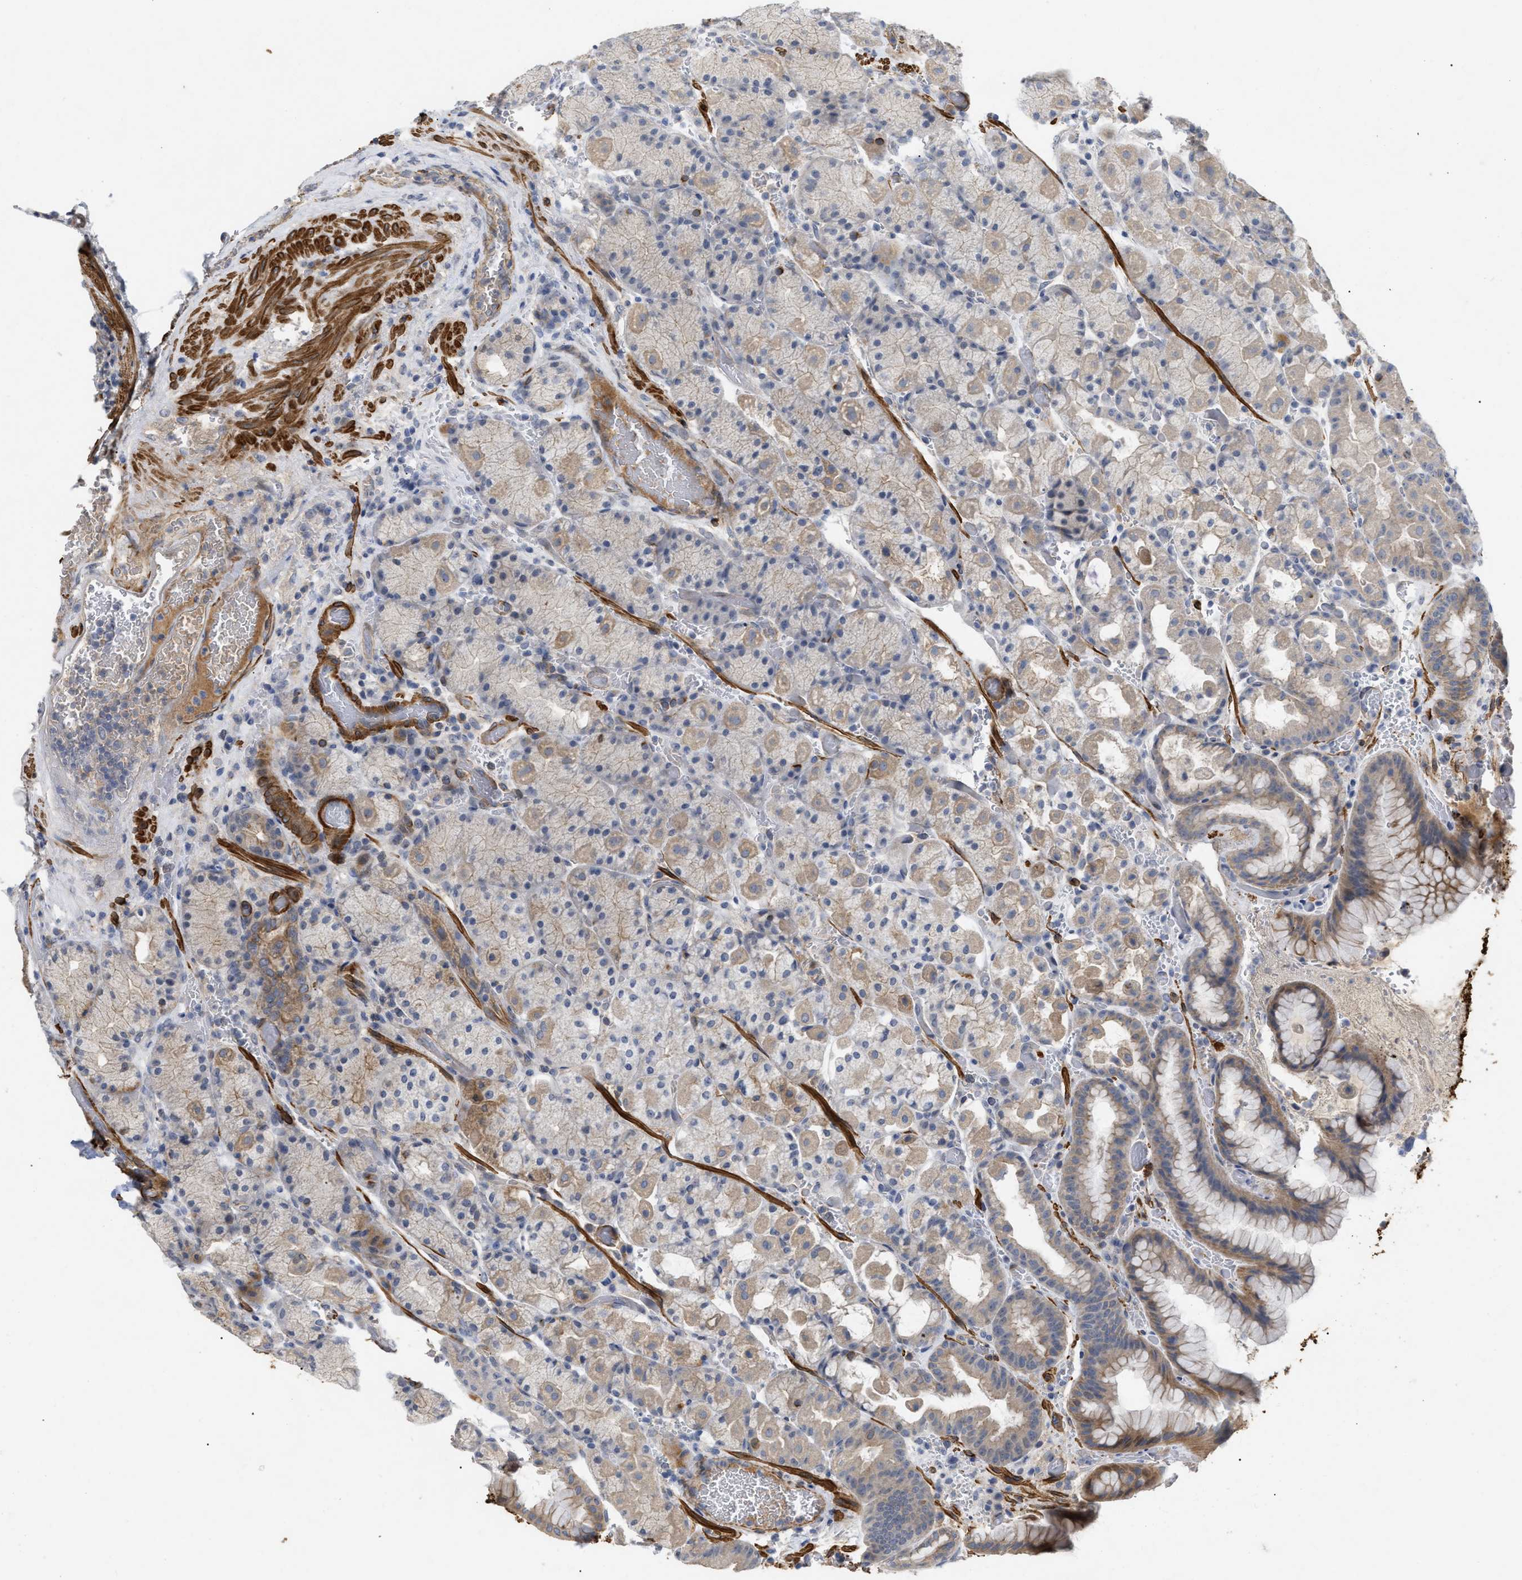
{"staining": {"intensity": "weak", "quantity": "25%-75%", "location": "cytoplasmic/membranous"}, "tissue": "stomach", "cell_type": "Glandular cells", "image_type": "normal", "snomed": [{"axis": "morphology", "description": "Normal tissue, NOS"}, {"axis": "morphology", "description": "Carcinoid, malignant, NOS"}, {"axis": "topography", "description": "Stomach, upper"}], "caption": "A low amount of weak cytoplasmic/membranous positivity is identified in approximately 25%-75% of glandular cells in unremarkable stomach. (DAB = brown stain, brightfield microscopy at high magnification).", "gene": "ST6GALNAC6", "patient": {"sex": "male", "age": 39}}